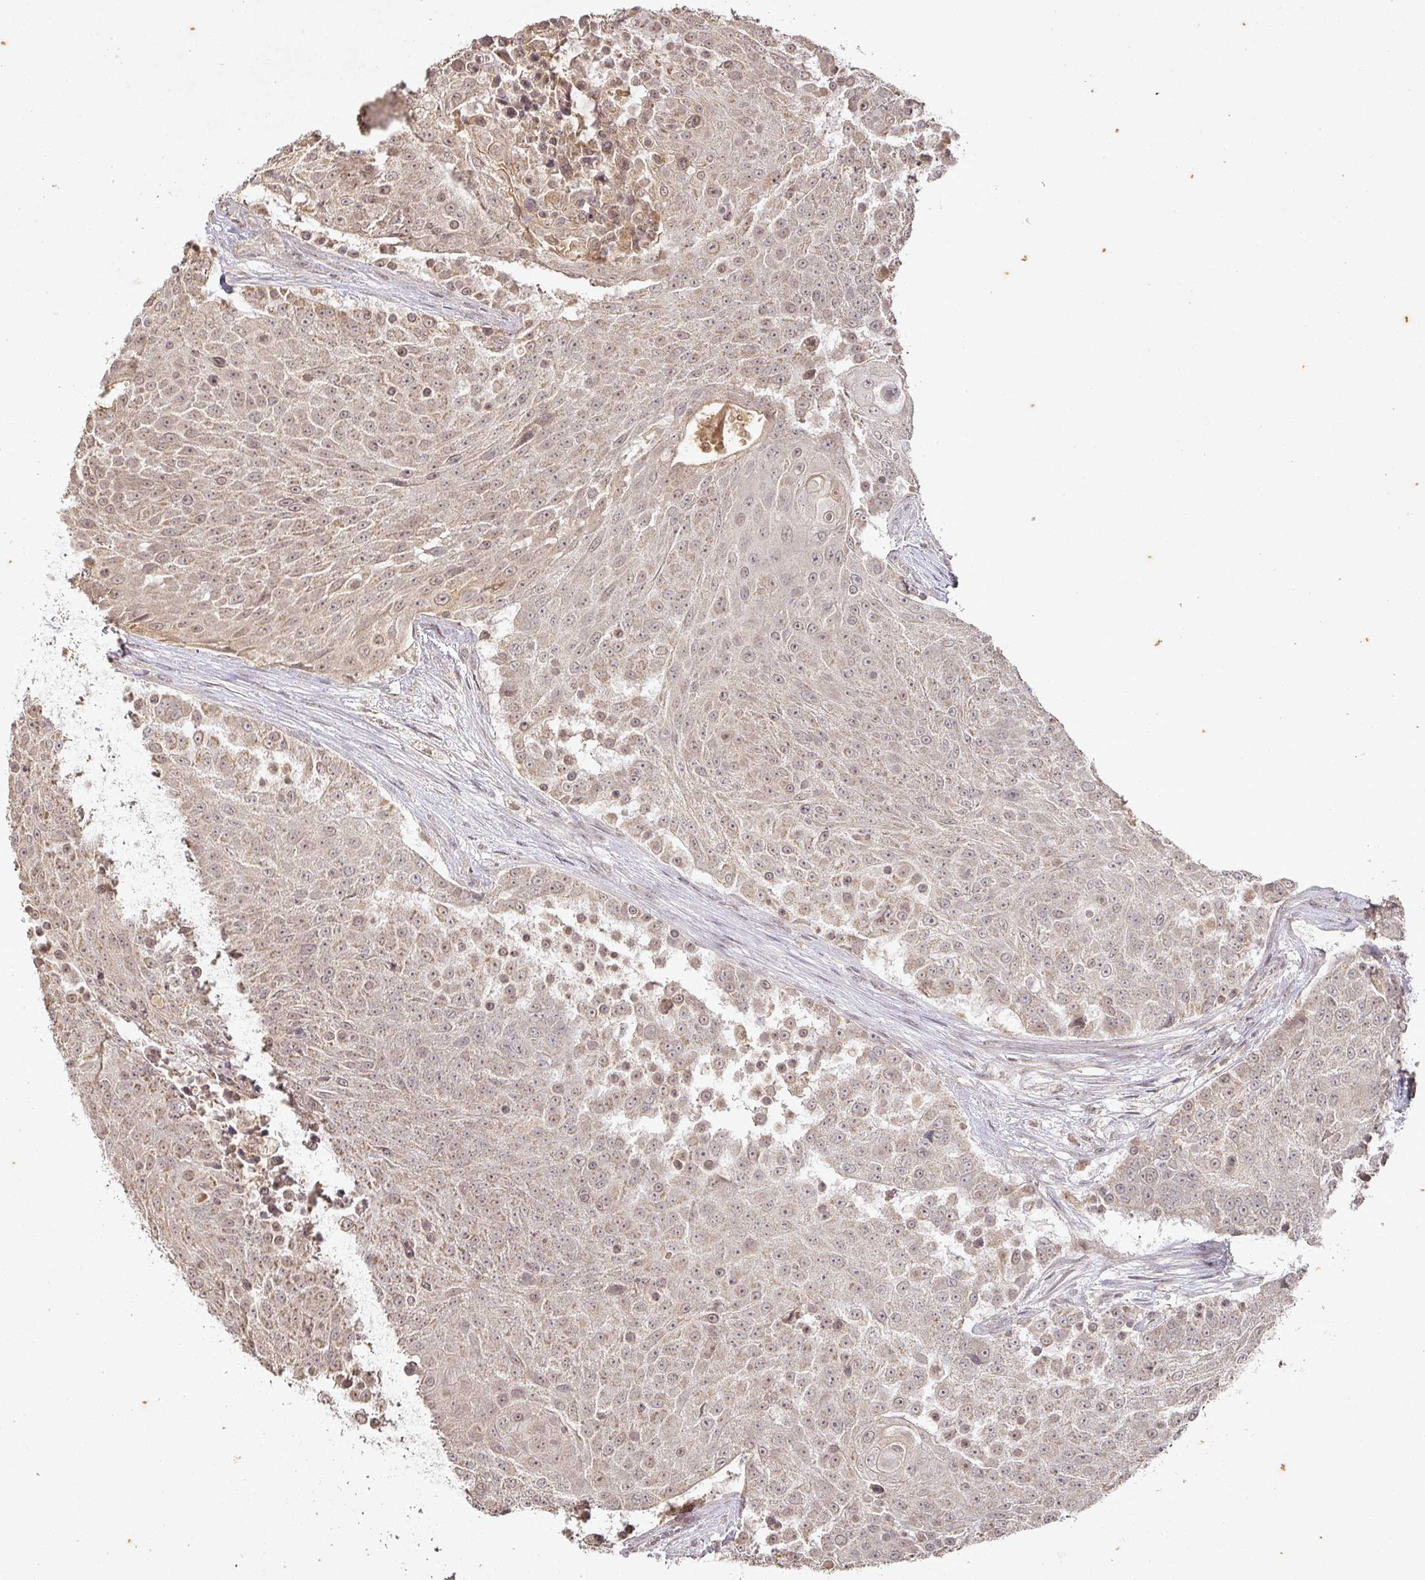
{"staining": {"intensity": "weak", "quantity": "25%-75%", "location": "cytoplasmic/membranous,nuclear"}, "tissue": "urothelial cancer", "cell_type": "Tumor cells", "image_type": "cancer", "snomed": [{"axis": "morphology", "description": "Urothelial carcinoma, High grade"}, {"axis": "topography", "description": "Urinary bladder"}], "caption": "Weak cytoplasmic/membranous and nuclear positivity is appreciated in approximately 25%-75% of tumor cells in urothelial cancer.", "gene": "CAPN5", "patient": {"sex": "female", "age": 63}}